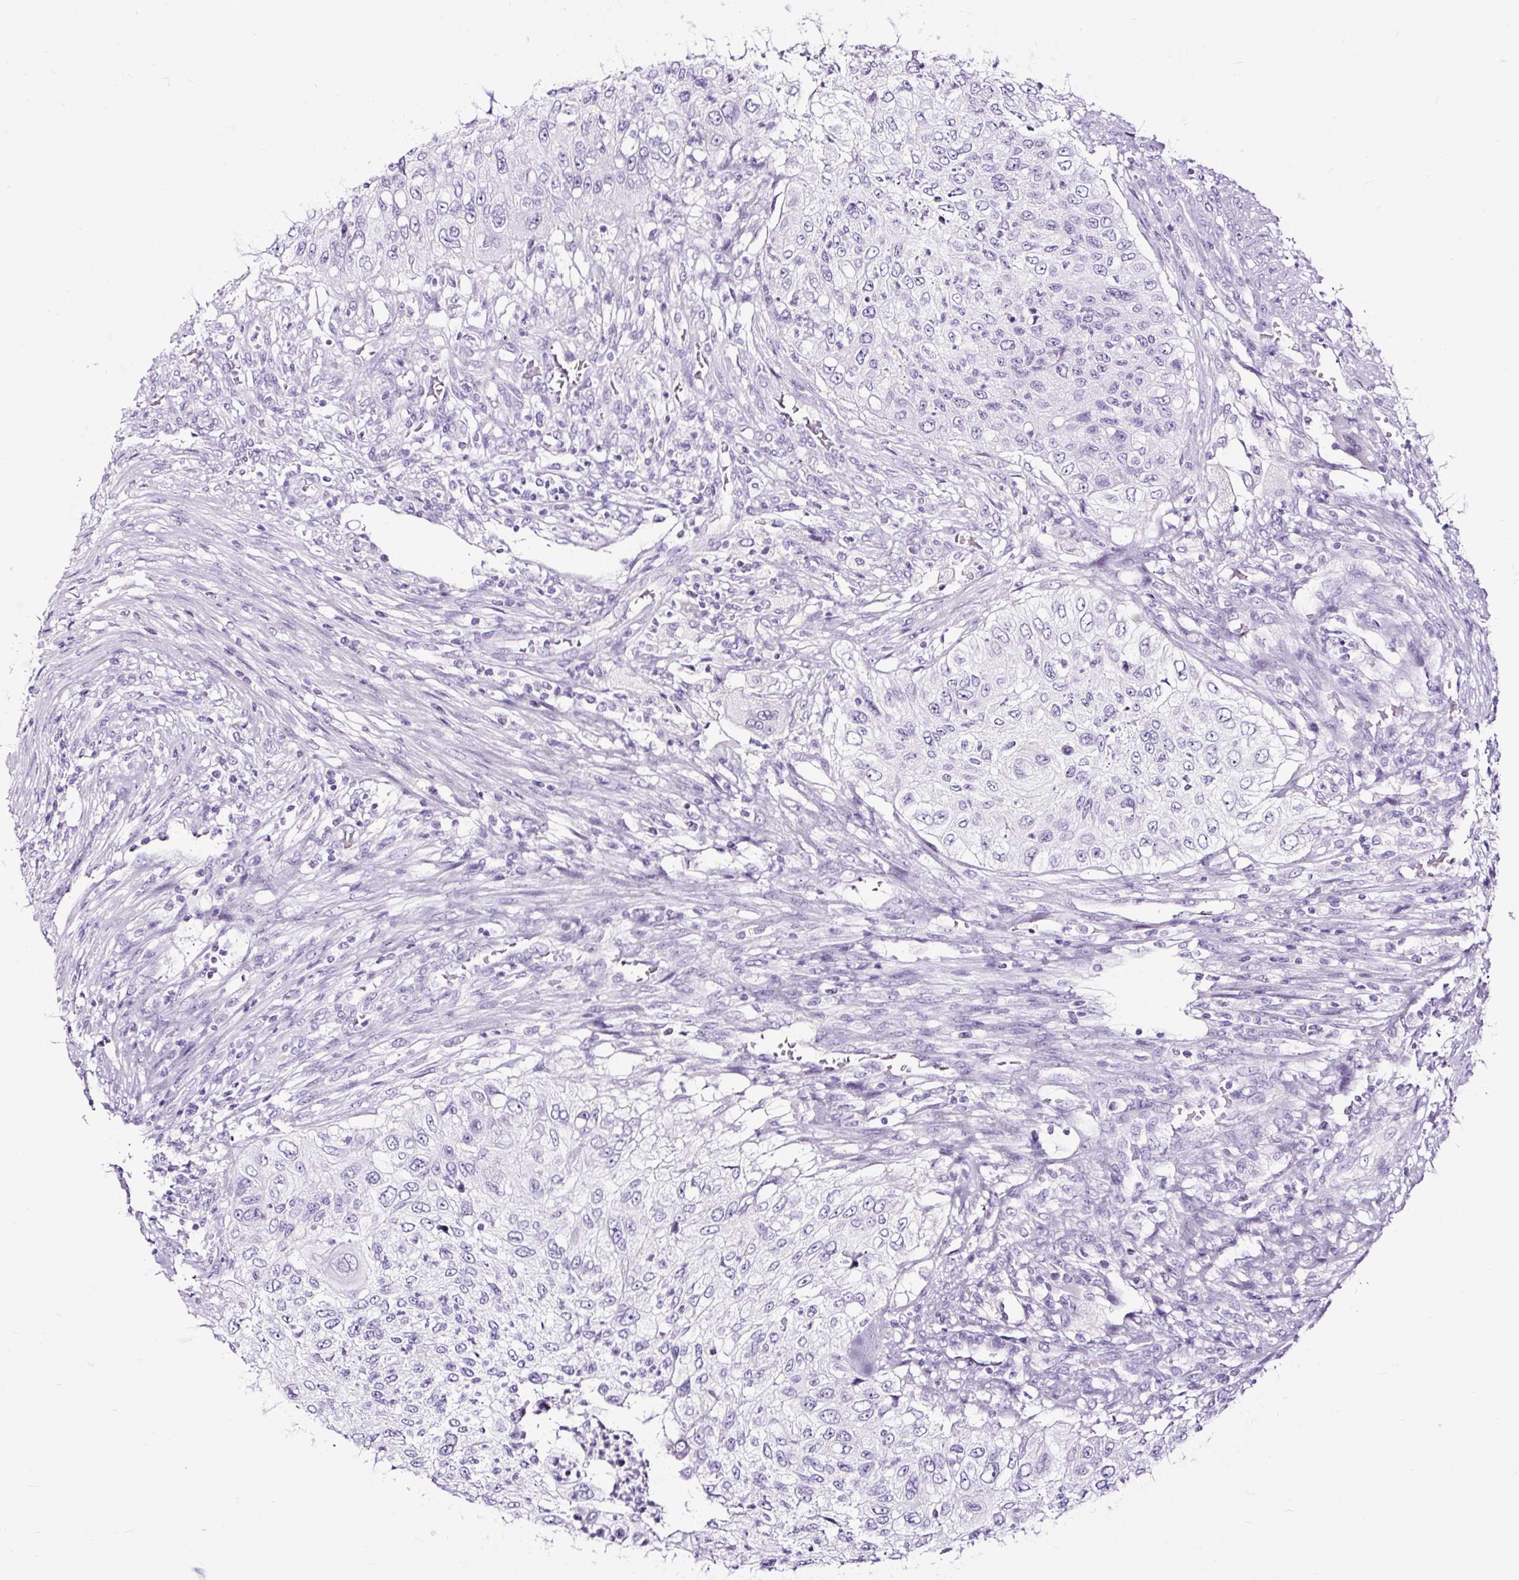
{"staining": {"intensity": "negative", "quantity": "none", "location": "none"}, "tissue": "urothelial cancer", "cell_type": "Tumor cells", "image_type": "cancer", "snomed": [{"axis": "morphology", "description": "Urothelial carcinoma, High grade"}, {"axis": "topography", "description": "Urinary bladder"}], "caption": "This is a histopathology image of immunohistochemistry staining of urothelial cancer, which shows no expression in tumor cells.", "gene": "NPHS2", "patient": {"sex": "female", "age": 60}}